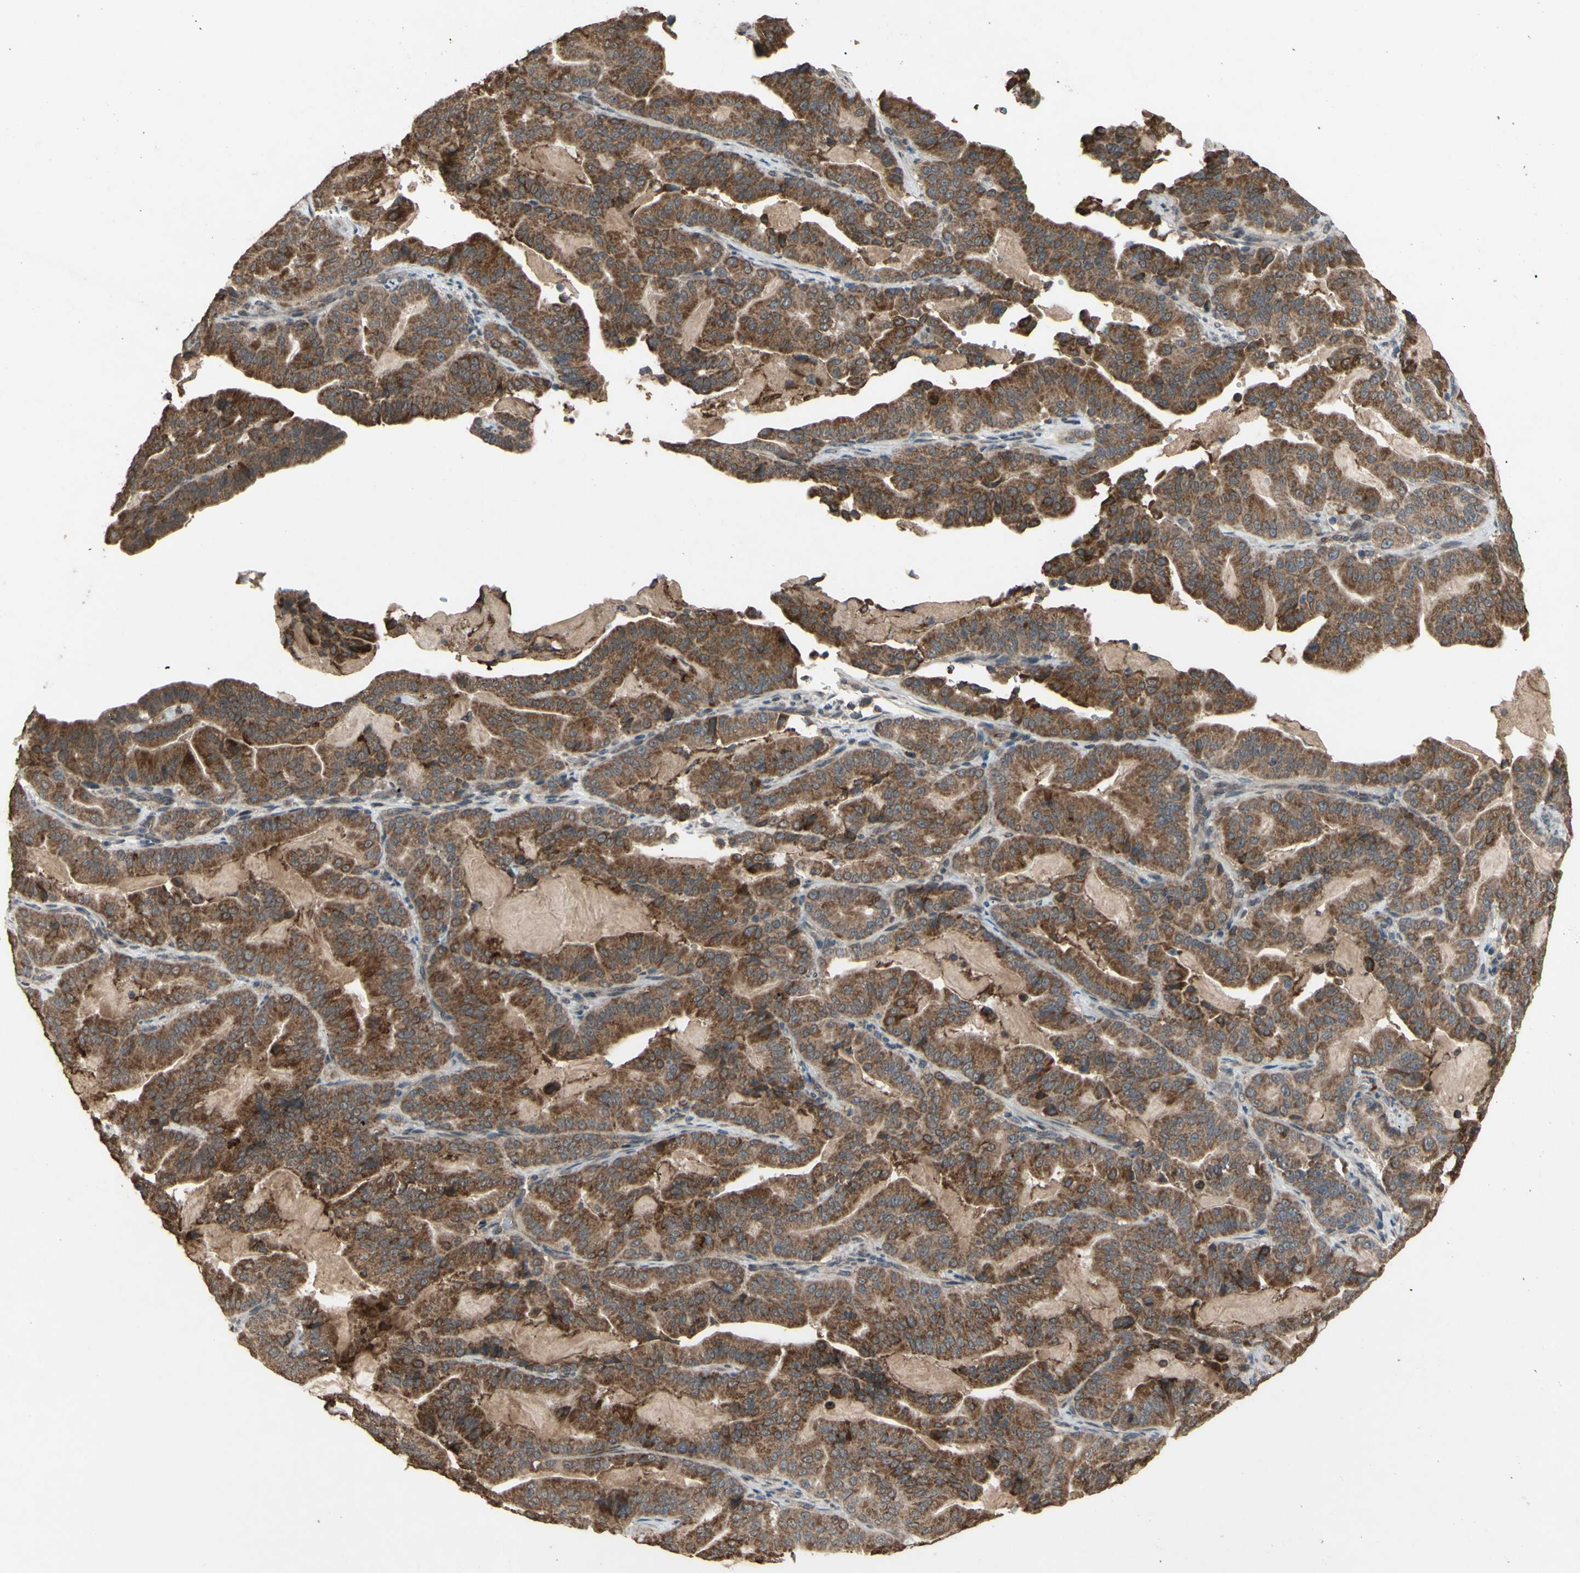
{"staining": {"intensity": "strong", "quantity": ">75%", "location": "cytoplasmic/membranous"}, "tissue": "pancreatic cancer", "cell_type": "Tumor cells", "image_type": "cancer", "snomed": [{"axis": "morphology", "description": "Adenocarcinoma, NOS"}, {"axis": "topography", "description": "Pancreas"}], "caption": "Pancreatic adenocarcinoma tissue exhibits strong cytoplasmic/membranous positivity in about >75% of tumor cells (DAB IHC with brightfield microscopy, high magnification).", "gene": "CD164", "patient": {"sex": "male", "age": 63}}